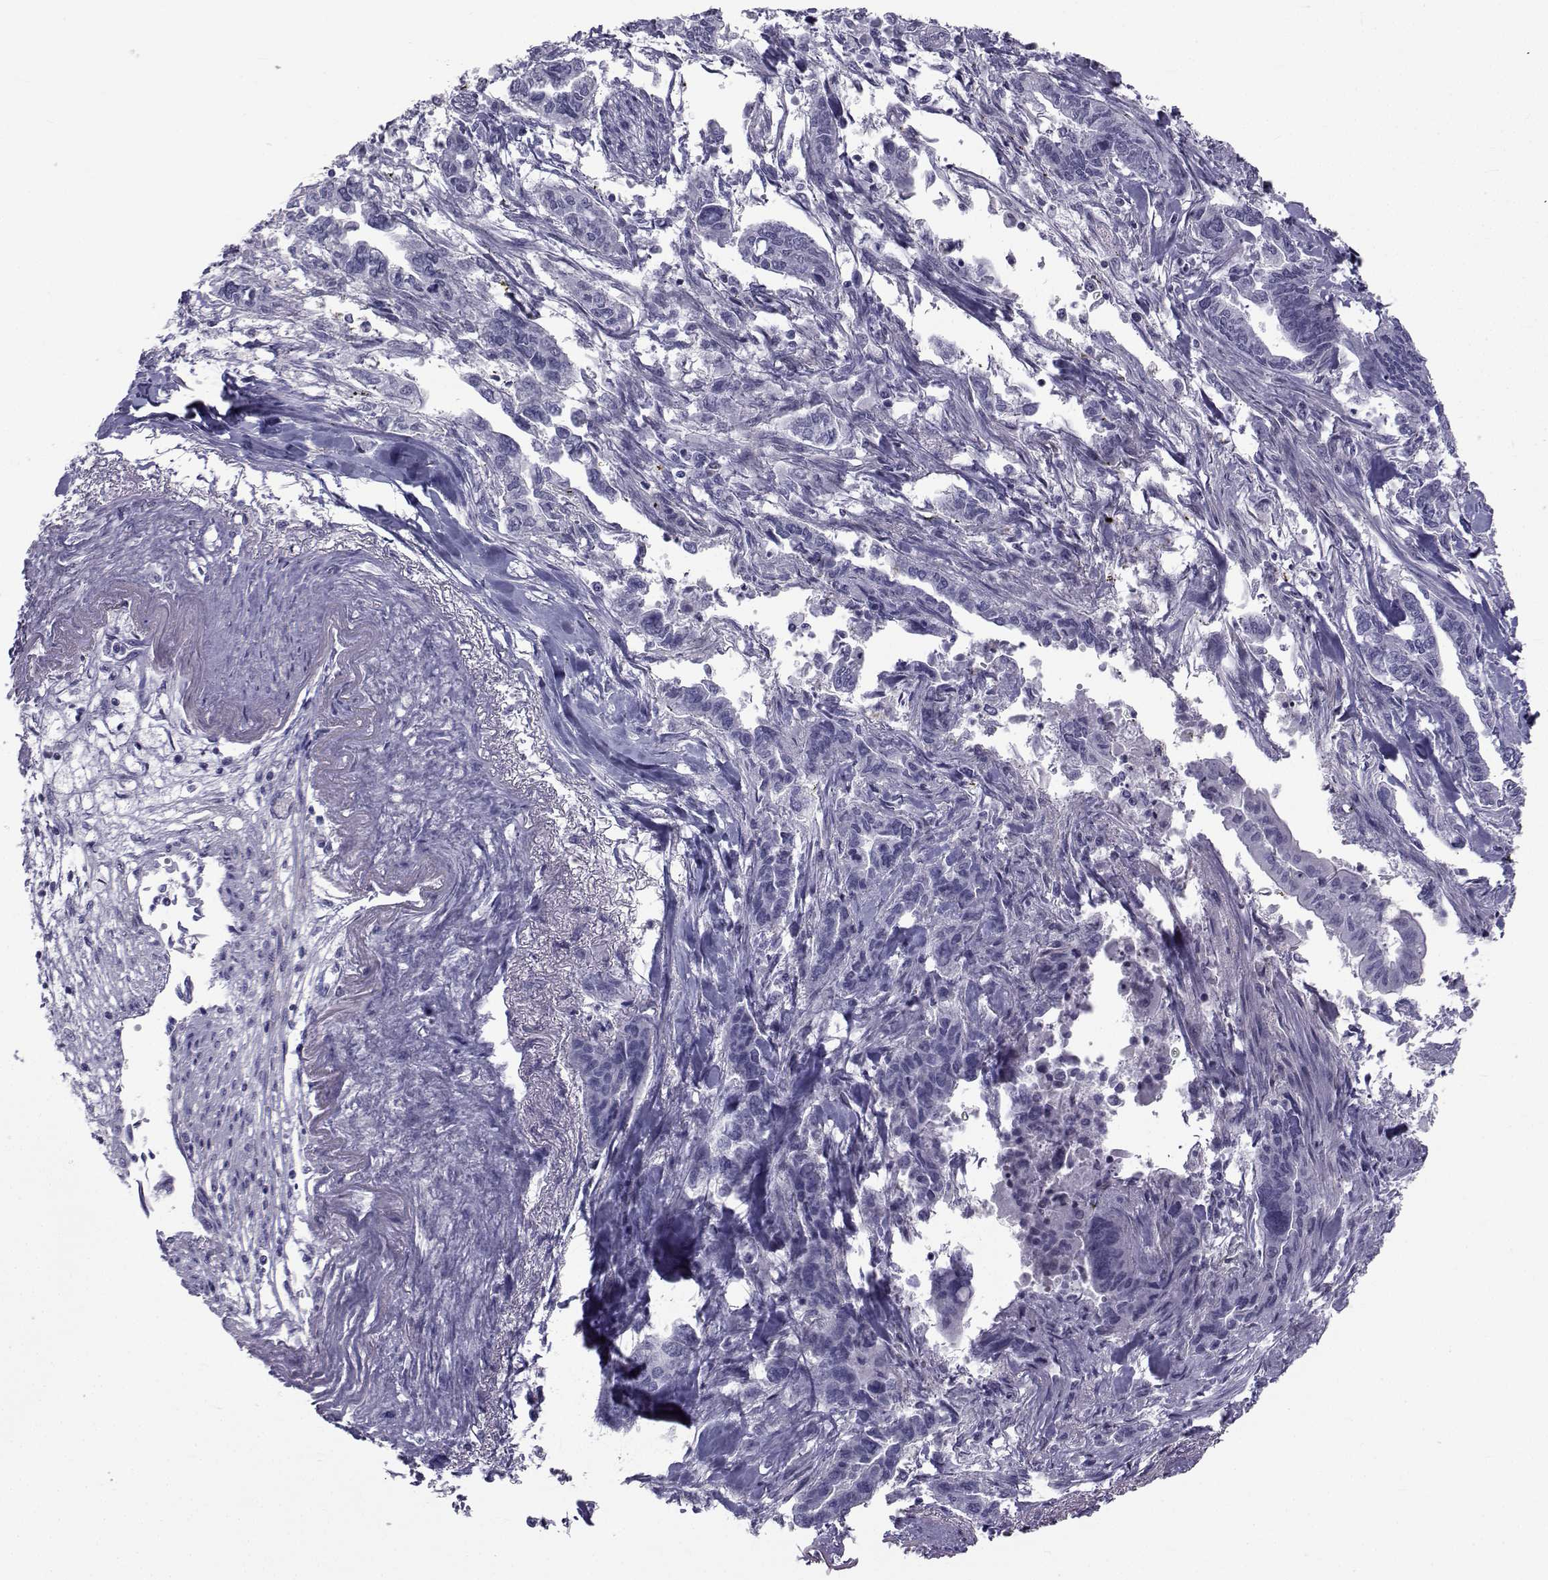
{"staining": {"intensity": "negative", "quantity": "none", "location": "none"}, "tissue": "pancreatic cancer", "cell_type": "Tumor cells", "image_type": "cancer", "snomed": [{"axis": "morphology", "description": "Adenocarcinoma, NOS"}, {"axis": "topography", "description": "Pancreas"}], "caption": "Pancreatic cancer (adenocarcinoma) stained for a protein using immunohistochemistry (IHC) displays no staining tumor cells.", "gene": "SPANXD", "patient": {"sex": "male", "age": 60}}